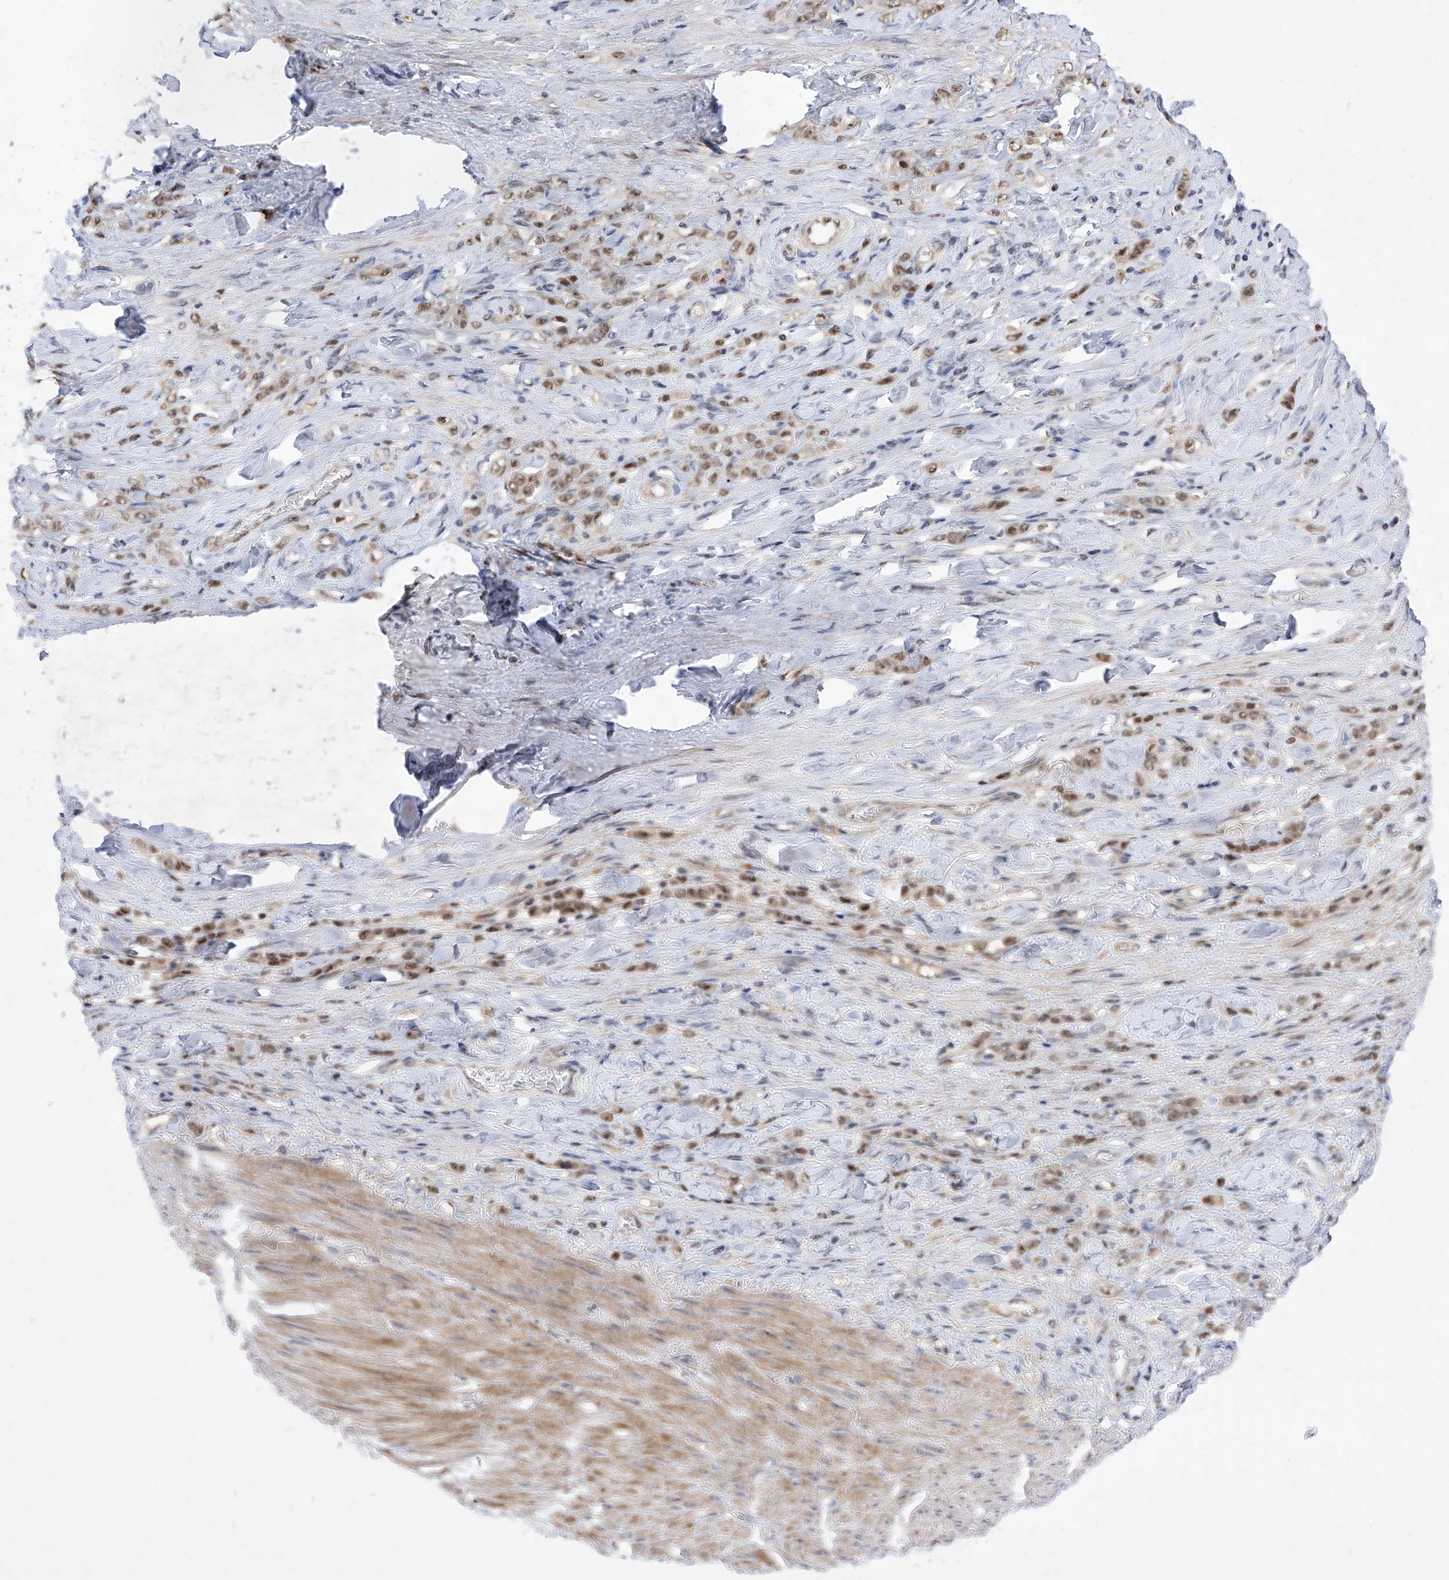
{"staining": {"intensity": "moderate", "quantity": ">75%", "location": "nuclear"}, "tissue": "stomach cancer", "cell_type": "Tumor cells", "image_type": "cancer", "snomed": [{"axis": "morphology", "description": "Normal tissue, NOS"}, {"axis": "morphology", "description": "Adenocarcinoma, NOS"}, {"axis": "topography", "description": "Stomach"}], "caption": "IHC histopathology image of human stomach cancer stained for a protein (brown), which demonstrates medium levels of moderate nuclear positivity in about >75% of tumor cells.", "gene": "LGR4", "patient": {"sex": "male", "age": 82}}